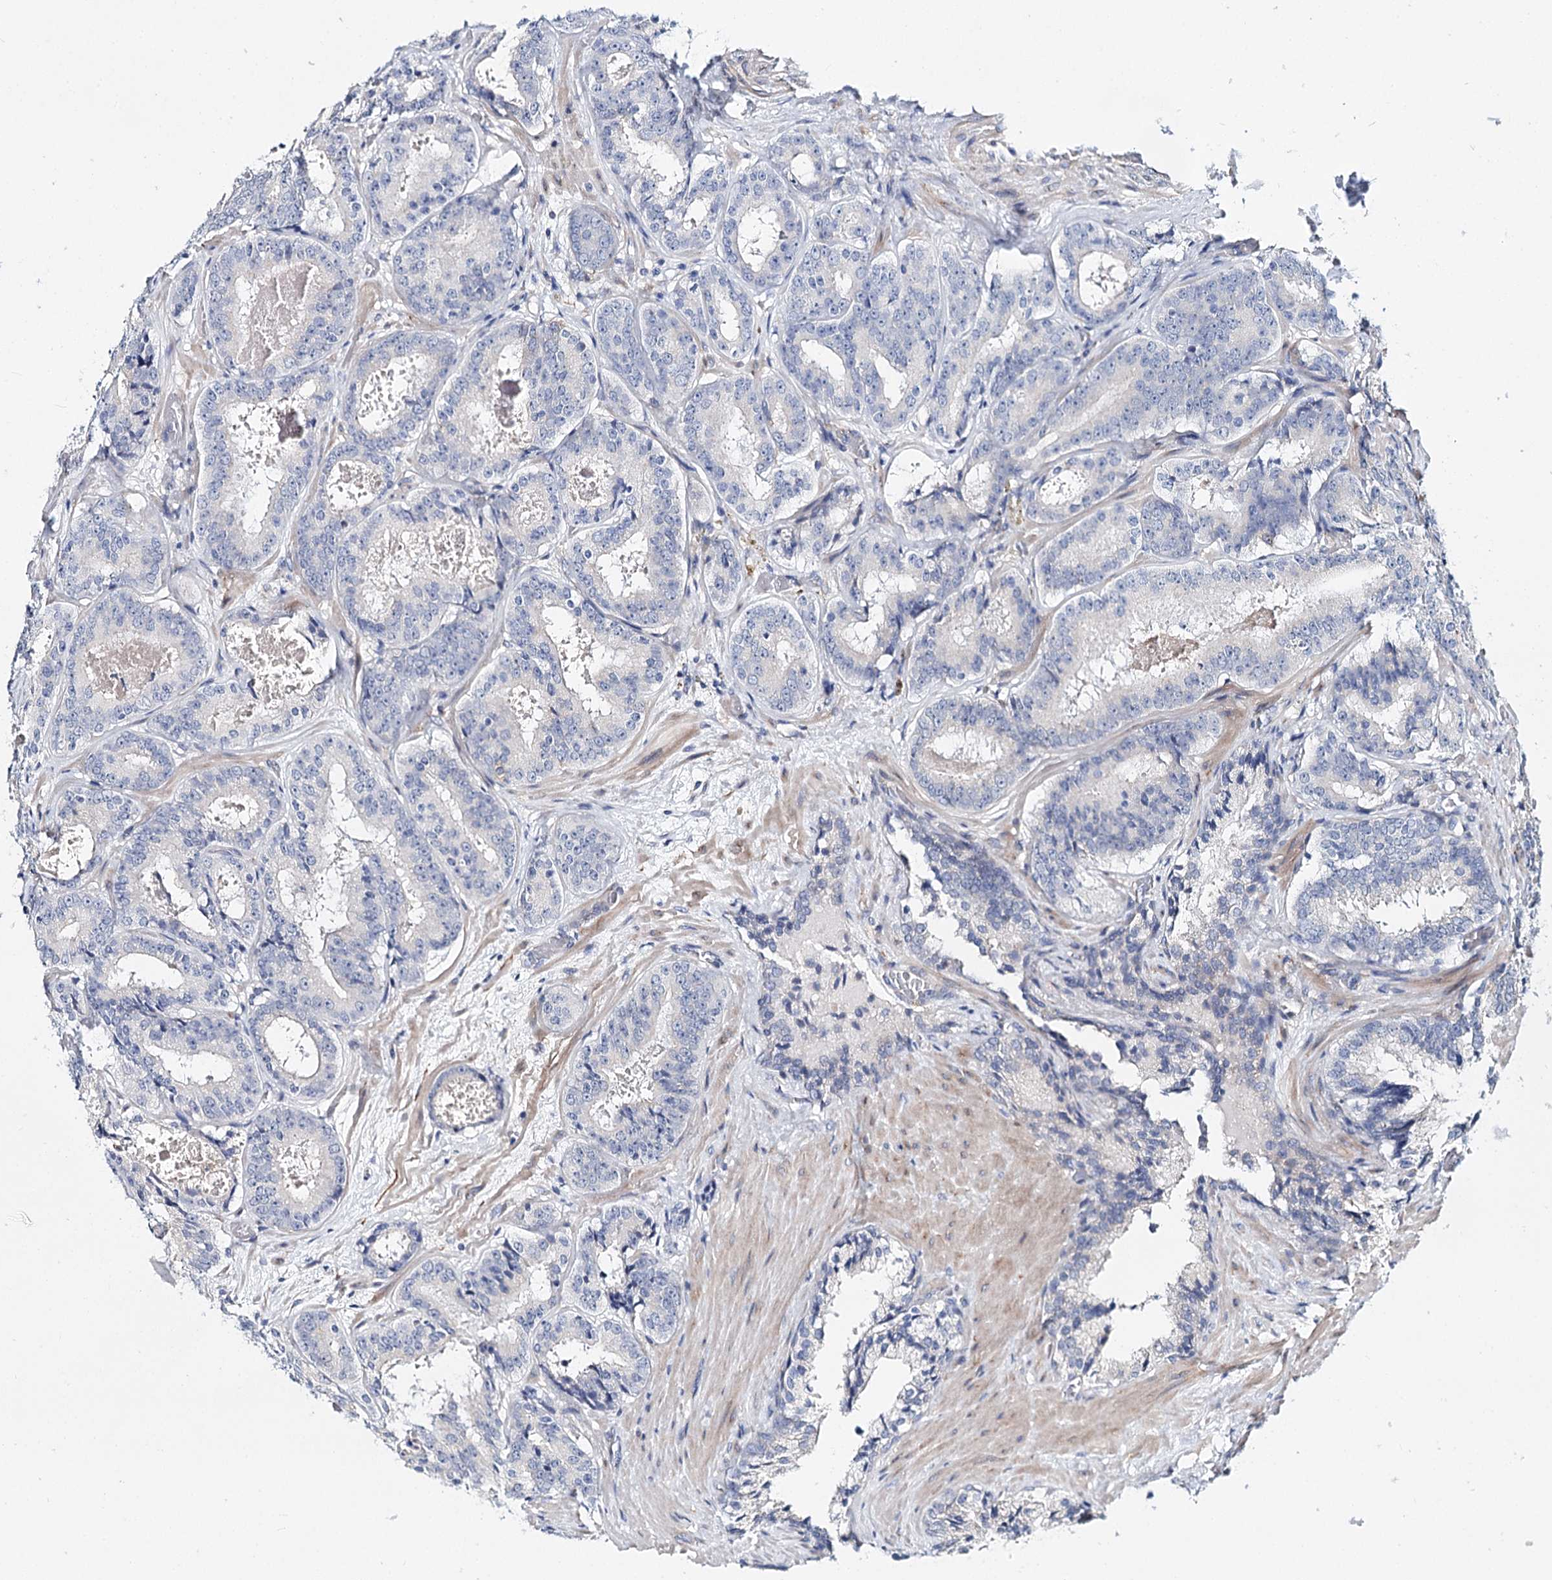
{"staining": {"intensity": "negative", "quantity": "none", "location": "none"}, "tissue": "prostate cancer", "cell_type": "Tumor cells", "image_type": "cancer", "snomed": [{"axis": "morphology", "description": "Adenocarcinoma, High grade"}, {"axis": "topography", "description": "Prostate"}], "caption": "This is a histopathology image of immunohistochemistry staining of prostate cancer (adenocarcinoma (high-grade)), which shows no positivity in tumor cells.", "gene": "TEX12", "patient": {"sex": "male", "age": 57}}